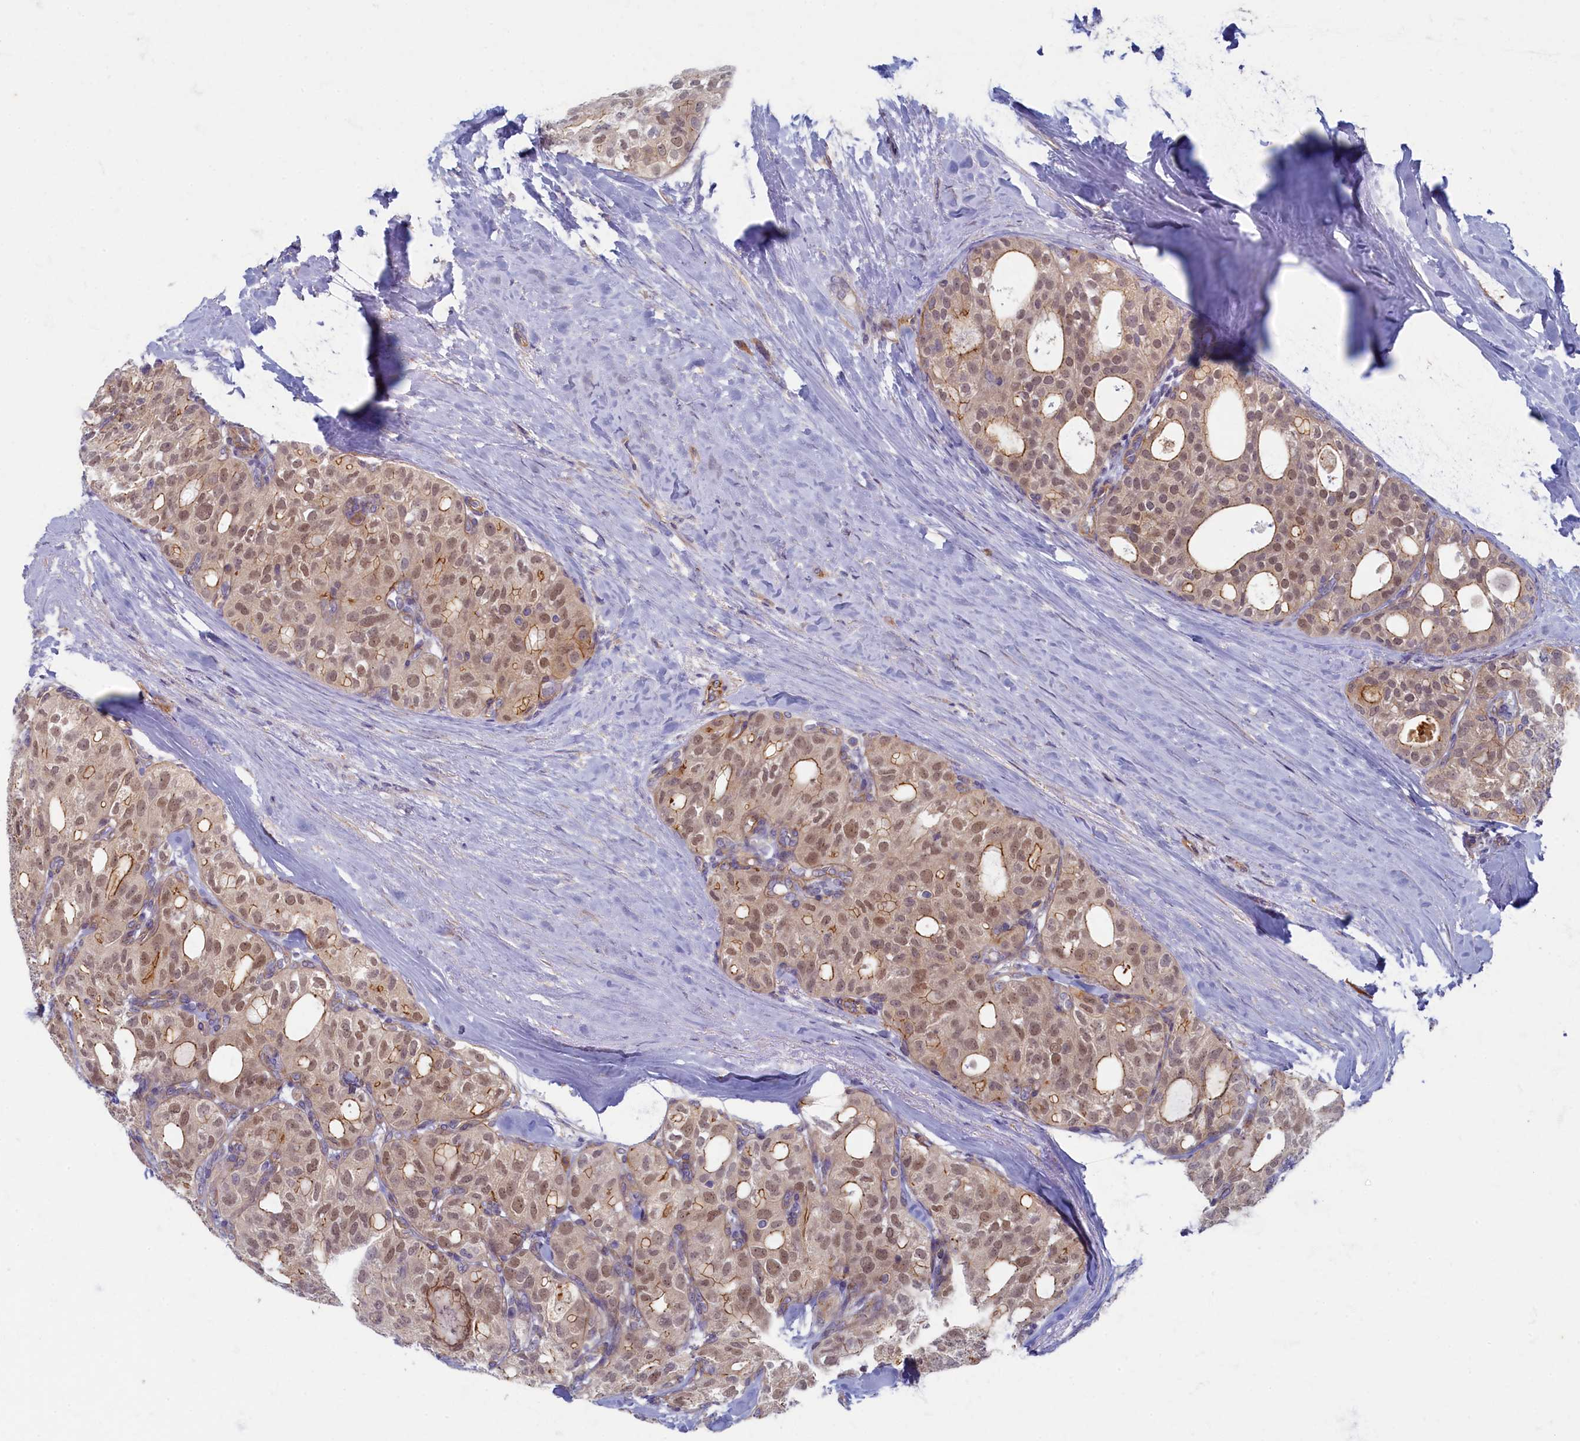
{"staining": {"intensity": "weak", "quantity": ">75%", "location": "cytoplasmic/membranous,nuclear"}, "tissue": "thyroid cancer", "cell_type": "Tumor cells", "image_type": "cancer", "snomed": [{"axis": "morphology", "description": "Follicular adenoma carcinoma, NOS"}, {"axis": "topography", "description": "Thyroid gland"}], "caption": "Immunohistochemistry histopathology image of neoplastic tissue: thyroid follicular adenoma carcinoma stained using immunohistochemistry shows low levels of weak protein expression localized specifically in the cytoplasmic/membranous and nuclear of tumor cells, appearing as a cytoplasmic/membranous and nuclear brown color.", "gene": "PSMG2", "patient": {"sex": "male", "age": 75}}